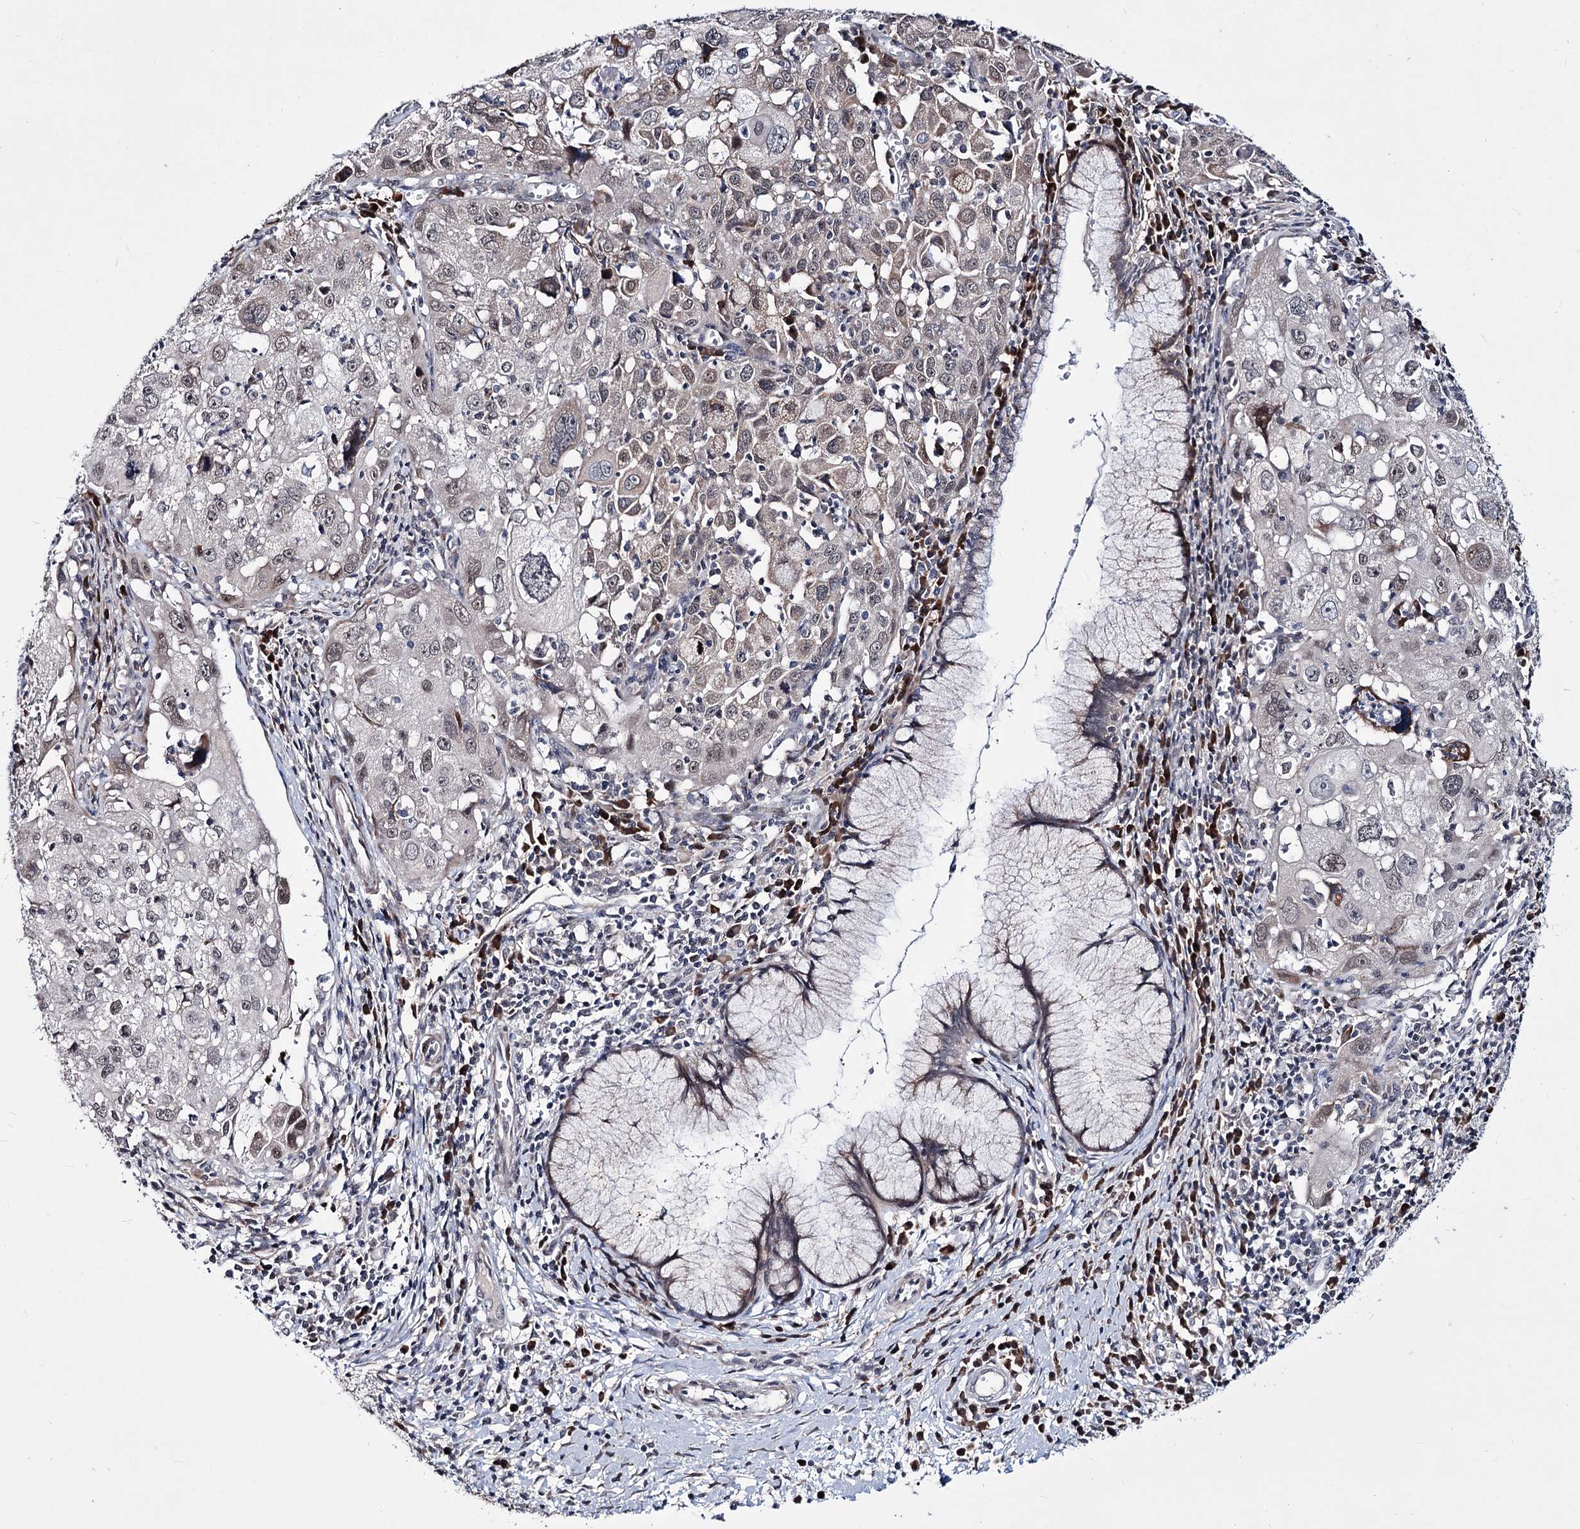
{"staining": {"intensity": "moderate", "quantity": "<25%", "location": "cytoplasmic/membranous,nuclear"}, "tissue": "cervical cancer", "cell_type": "Tumor cells", "image_type": "cancer", "snomed": [{"axis": "morphology", "description": "Squamous cell carcinoma, NOS"}, {"axis": "topography", "description": "Cervix"}], "caption": "Immunohistochemistry (IHC) of human squamous cell carcinoma (cervical) demonstrates low levels of moderate cytoplasmic/membranous and nuclear staining in approximately <25% of tumor cells.", "gene": "PPRC1", "patient": {"sex": "female", "age": 42}}